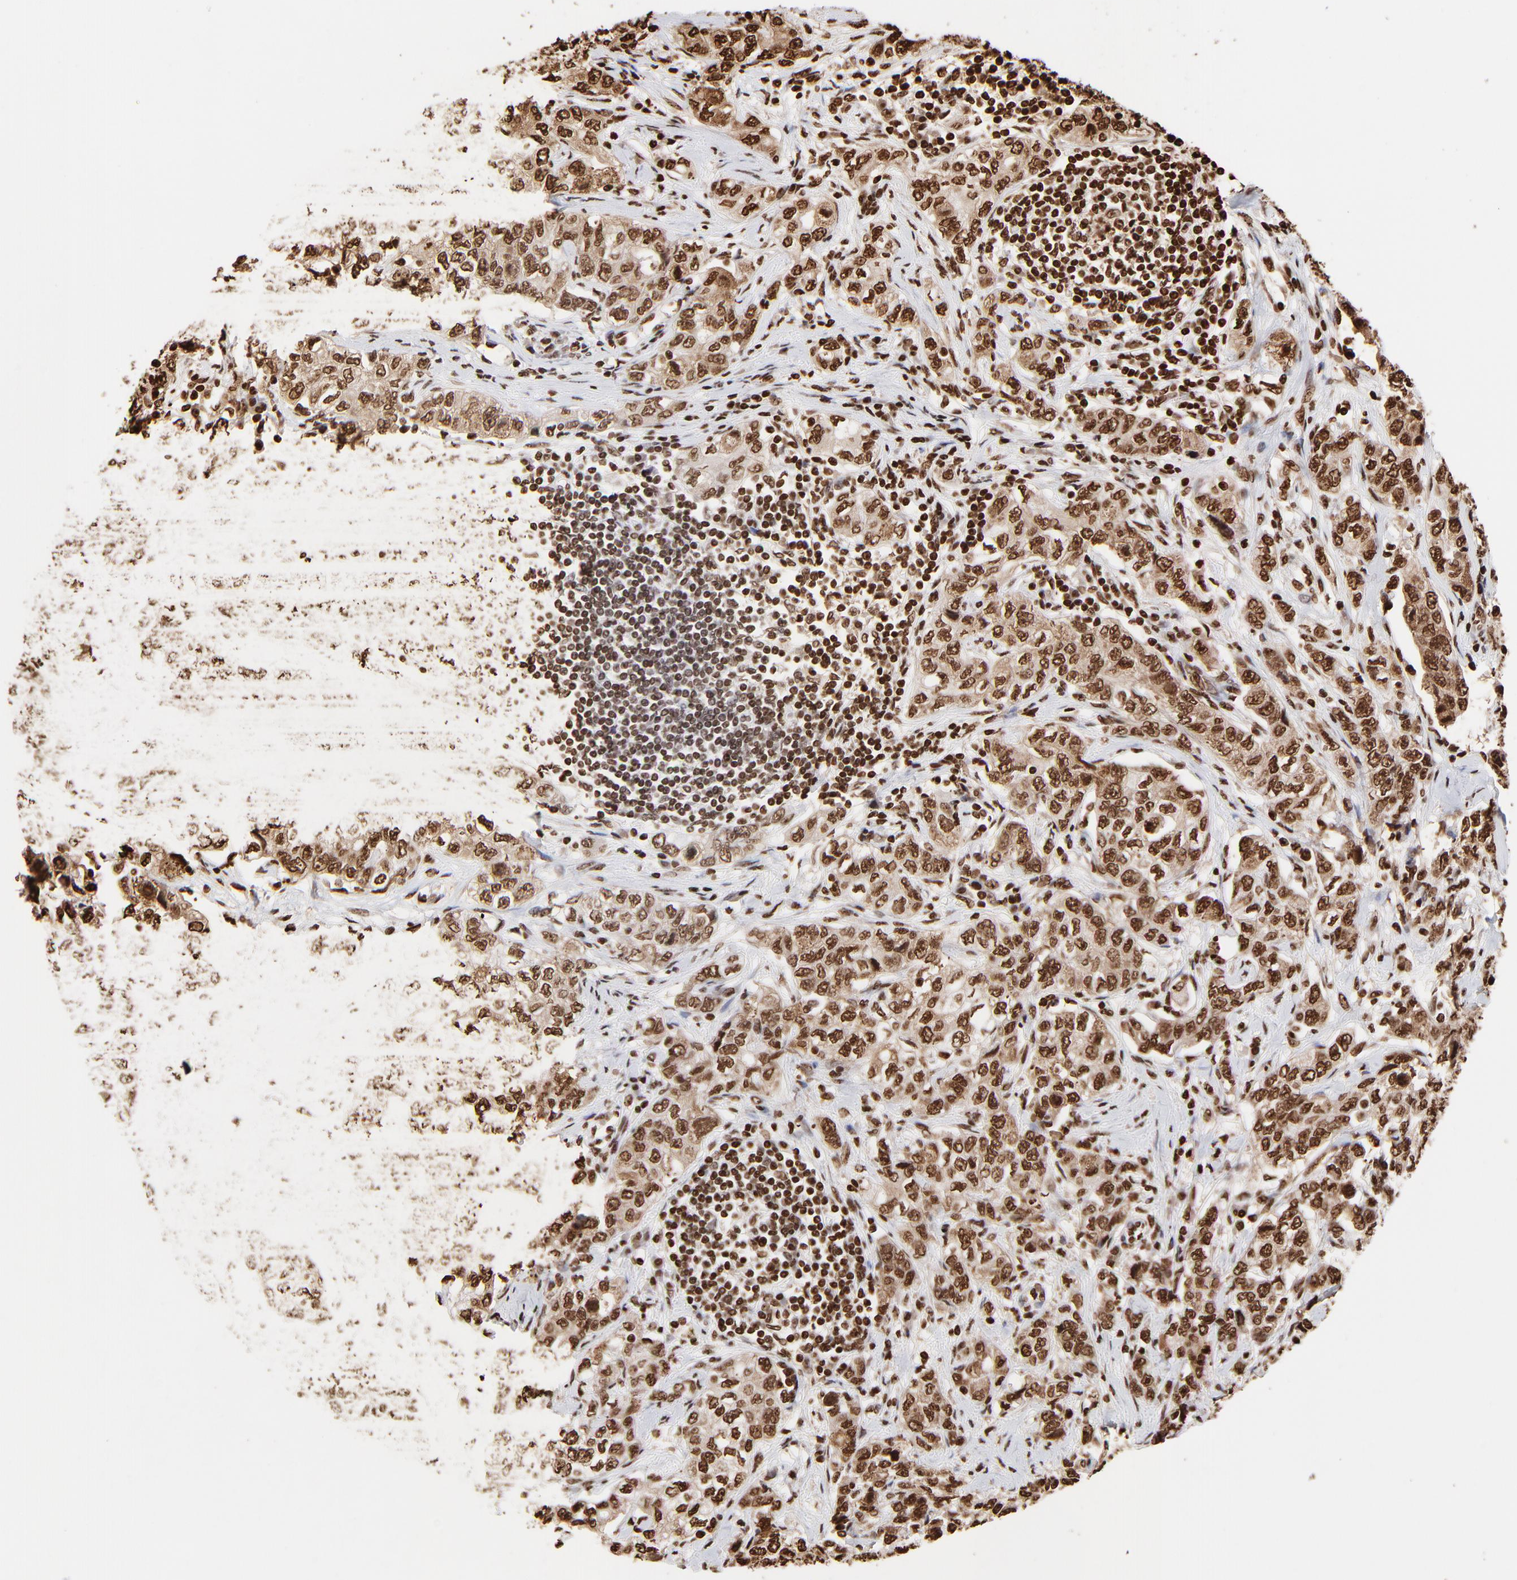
{"staining": {"intensity": "strong", "quantity": ">75%", "location": "nuclear"}, "tissue": "stomach cancer", "cell_type": "Tumor cells", "image_type": "cancer", "snomed": [{"axis": "morphology", "description": "Adenocarcinoma, NOS"}, {"axis": "topography", "description": "Stomach"}], "caption": "Human stomach adenocarcinoma stained for a protein (brown) demonstrates strong nuclear positive staining in about >75% of tumor cells.", "gene": "ZNF544", "patient": {"sex": "male", "age": 48}}